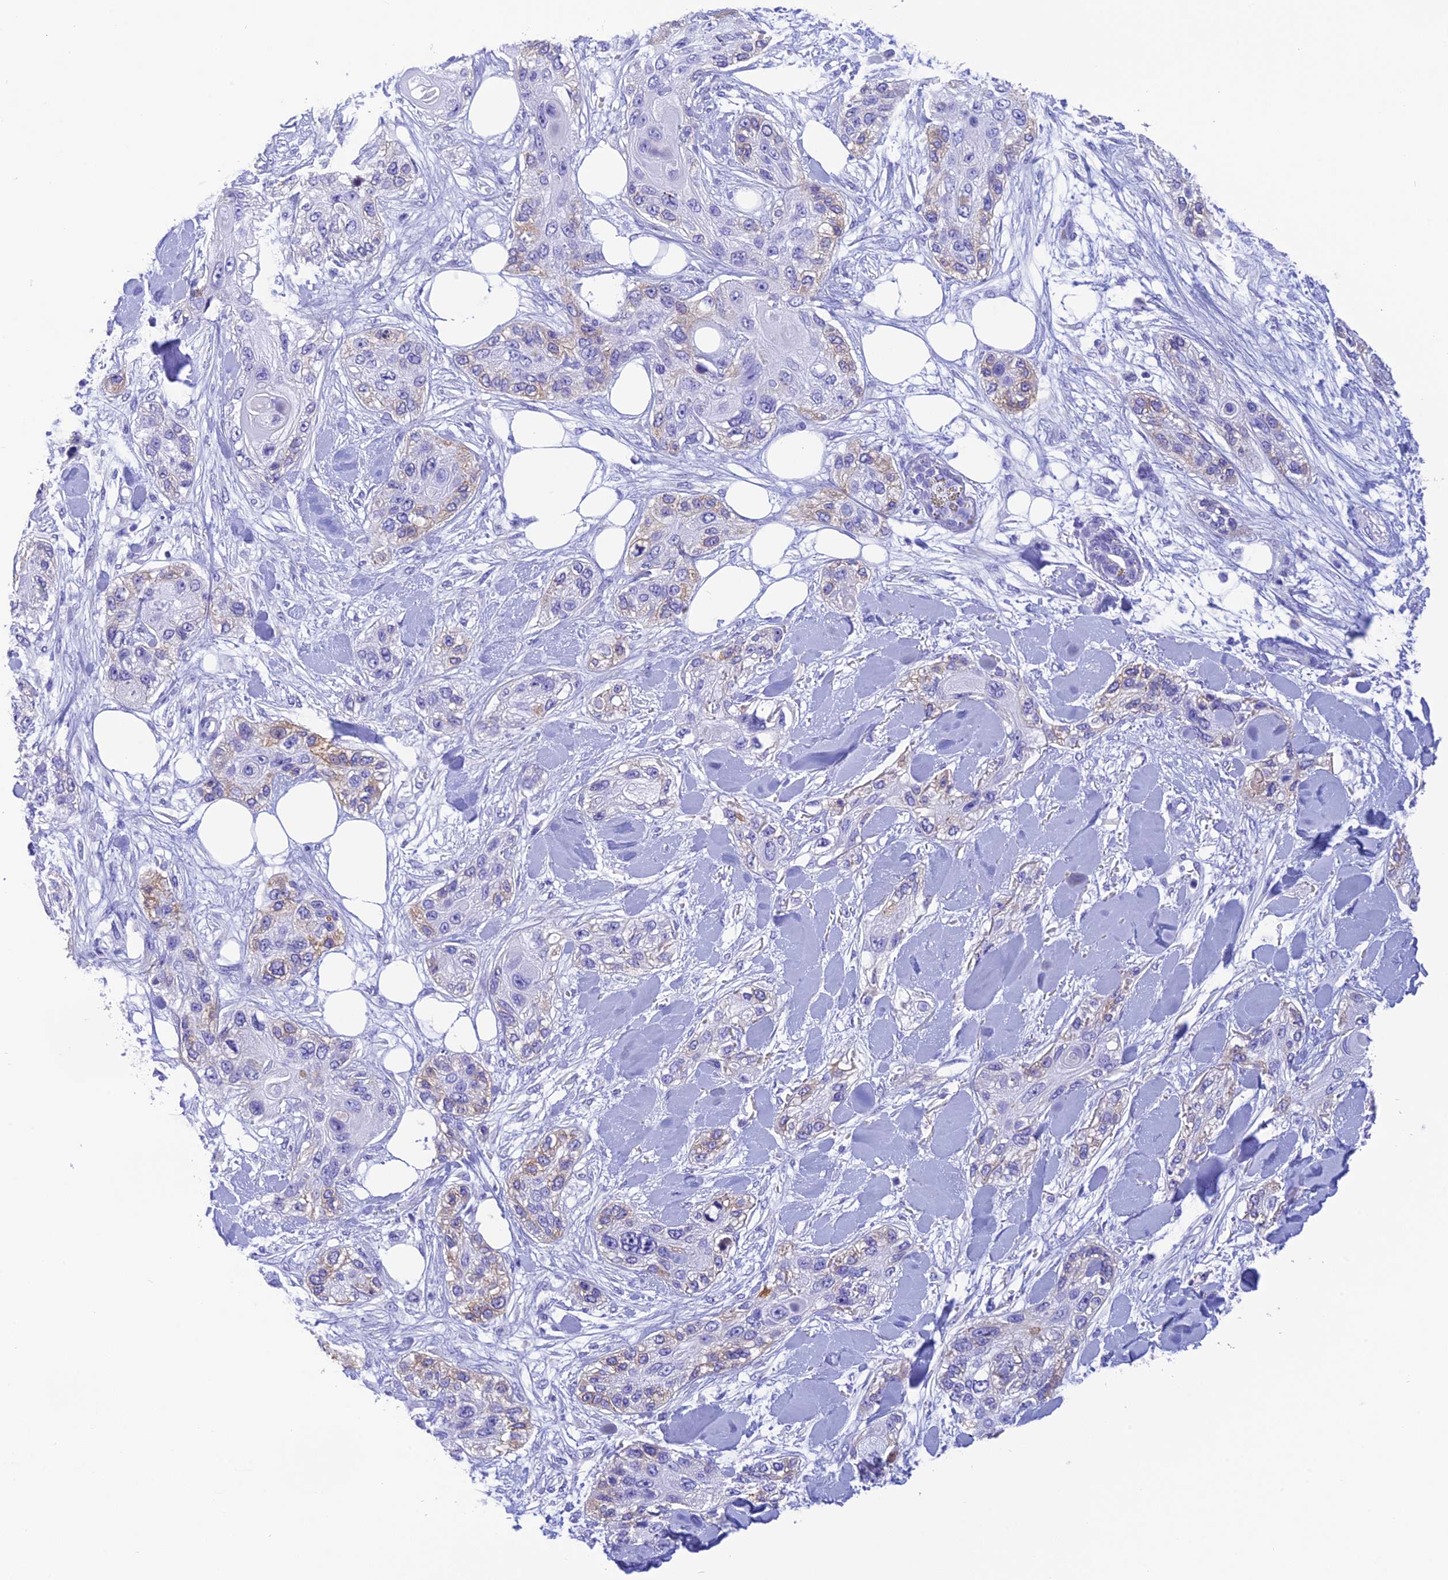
{"staining": {"intensity": "weak", "quantity": "<25%", "location": "cytoplasmic/membranous"}, "tissue": "skin cancer", "cell_type": "Tumor cells", "image_type": "cancer", "snomed": [{"axis": "morphology", "description": "Normal tissue, NOS"}, {"axis": "morphology", "description": "Squamous cell carcinoma, NOS"}, {"axis": "topography", "description": "Skin"}], "caption": "There is no significant positivity in tumor cells of squamous cell carcinoma (skin).", "gene": "KDELR3", "patient": {"sex": "male", "age": 72}}